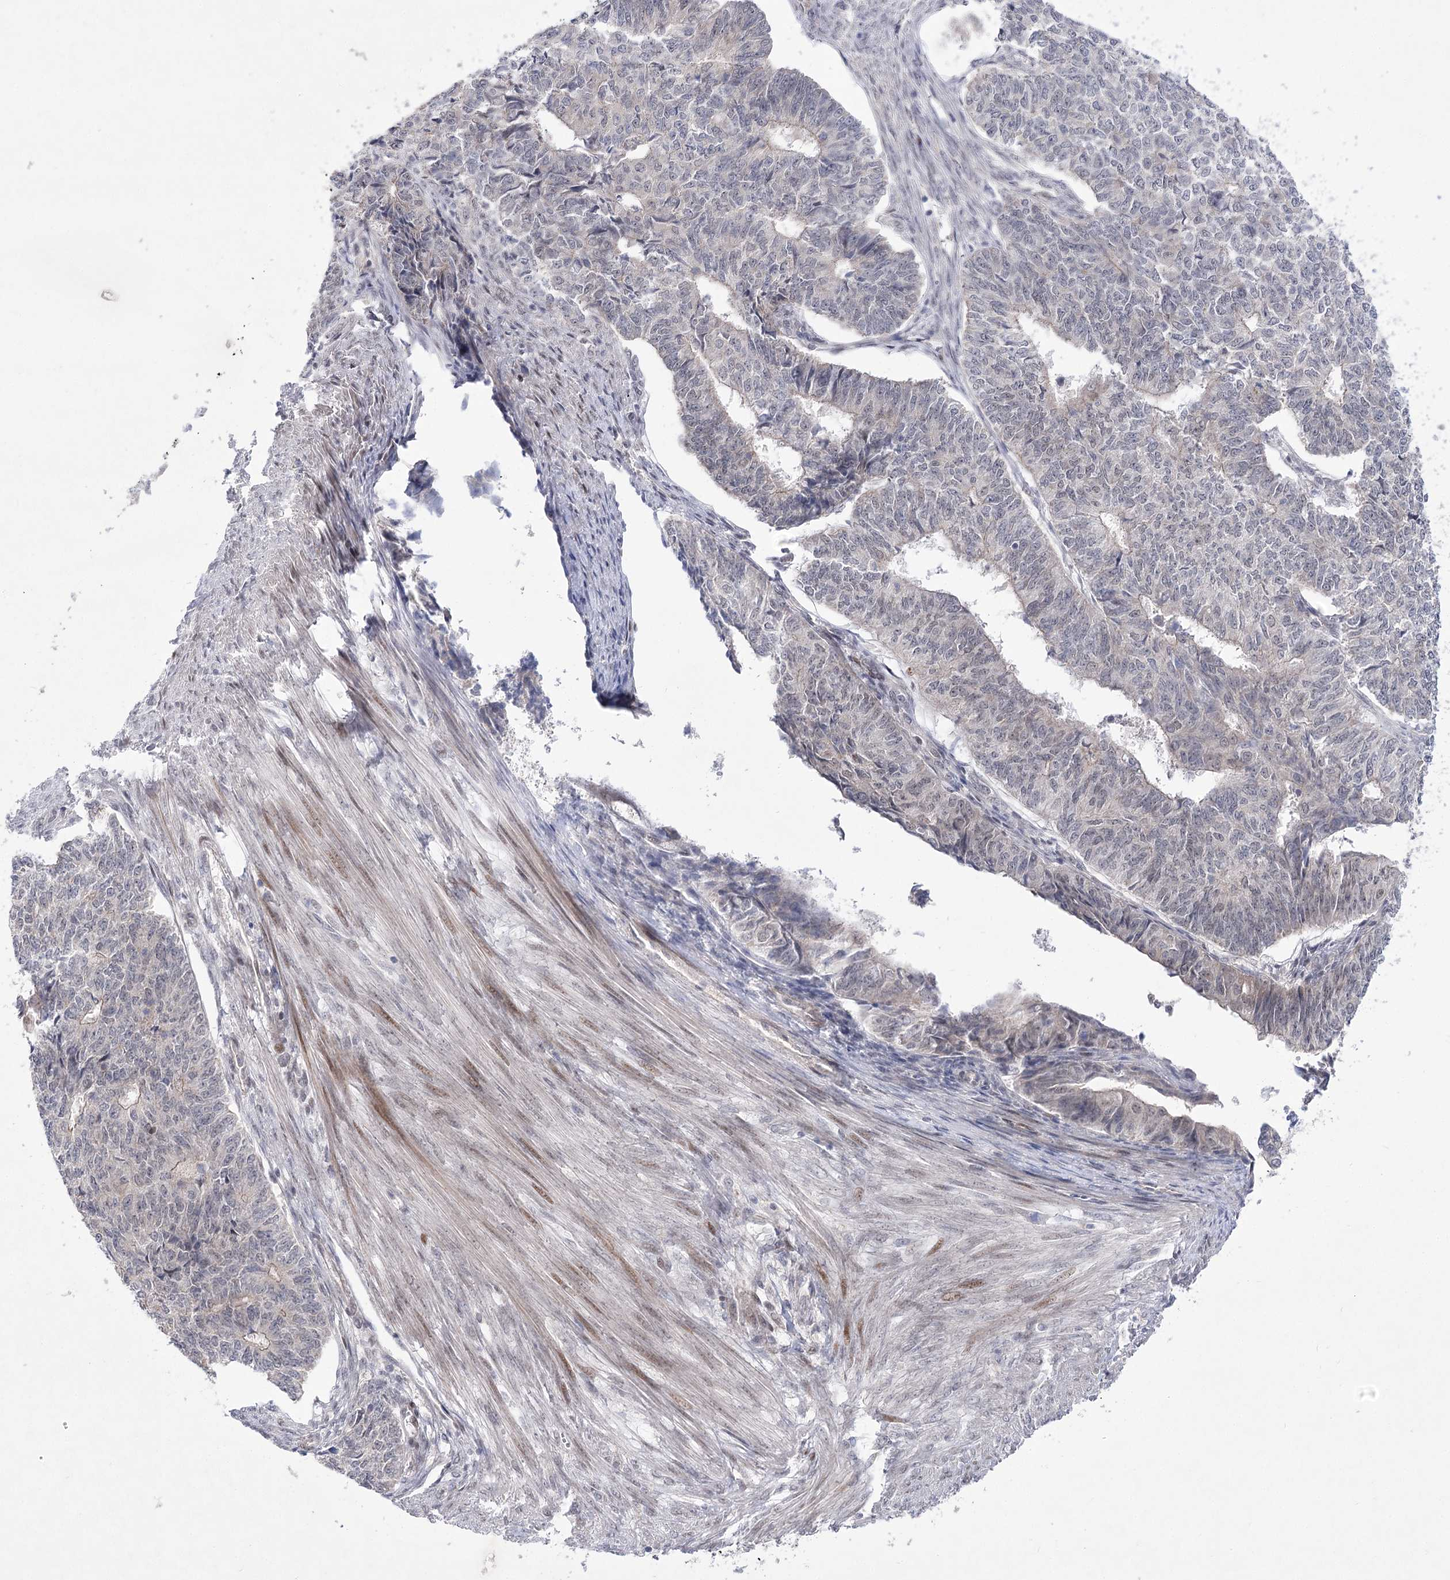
{"staining": {"intensity": "negative", "quantity": "none", "location": "none"}, "tissue": "endometrial cancer", "cell_type": "Tumor cells", "image_type": "cancer", "snomed": [{"axis": "morphology", "description": "Adenocarcinoma, NOS"}, {"axis": "topography", "description": "Endometrium"}], "caption": "Tumor cells show no significant positivity in endometrial cancer. Brightfield microscopy of immunohistochemistry stained with DAB (3,3'-diaminobenzidine) (brown) and hematoxylin (blue), captured at high magnification.", "gene": "ARHGAP32", "patient": {"sex": "female", "age": 32}}